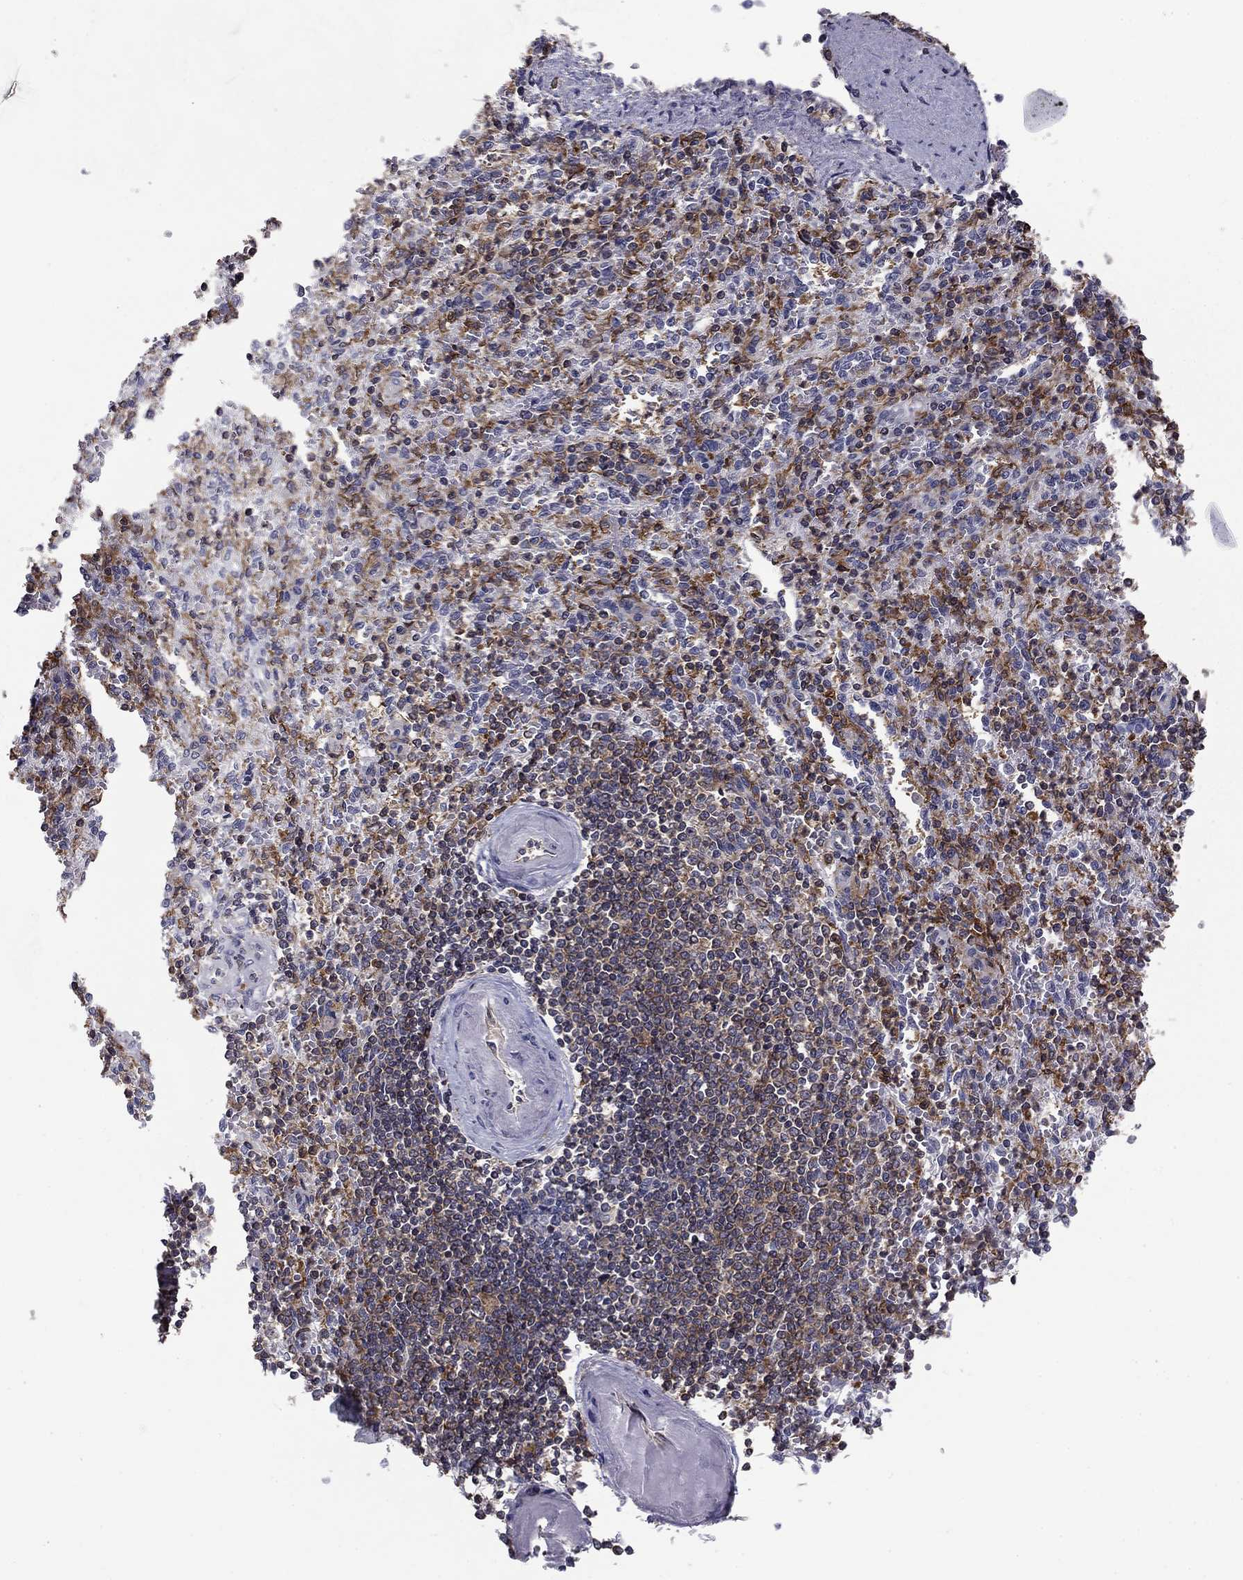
{"staining": {"intensity": "negative", "quantity": "none", "location": "none"}, "tissue": "spleen", "cell_type": "Cells in red pulp", "image_type": "normal", "snomed": [{"axis": "morphology", "description": "Normal tissue, NOS"}, {"axis": "topography", "description": "Spleen"}], "caption": "Protein analysis of normal spleen exhibits no significant expression in cells in red pulp. (Stains: DAB (3,3'-diaminobenzidine) immunohistochemistry (IHC) with hematoxylin counter stain, Microscopy: brightfield microscopy at high magnification).", "gene": "PLCB2", "patient": {"sex": "female", "age": 74}}